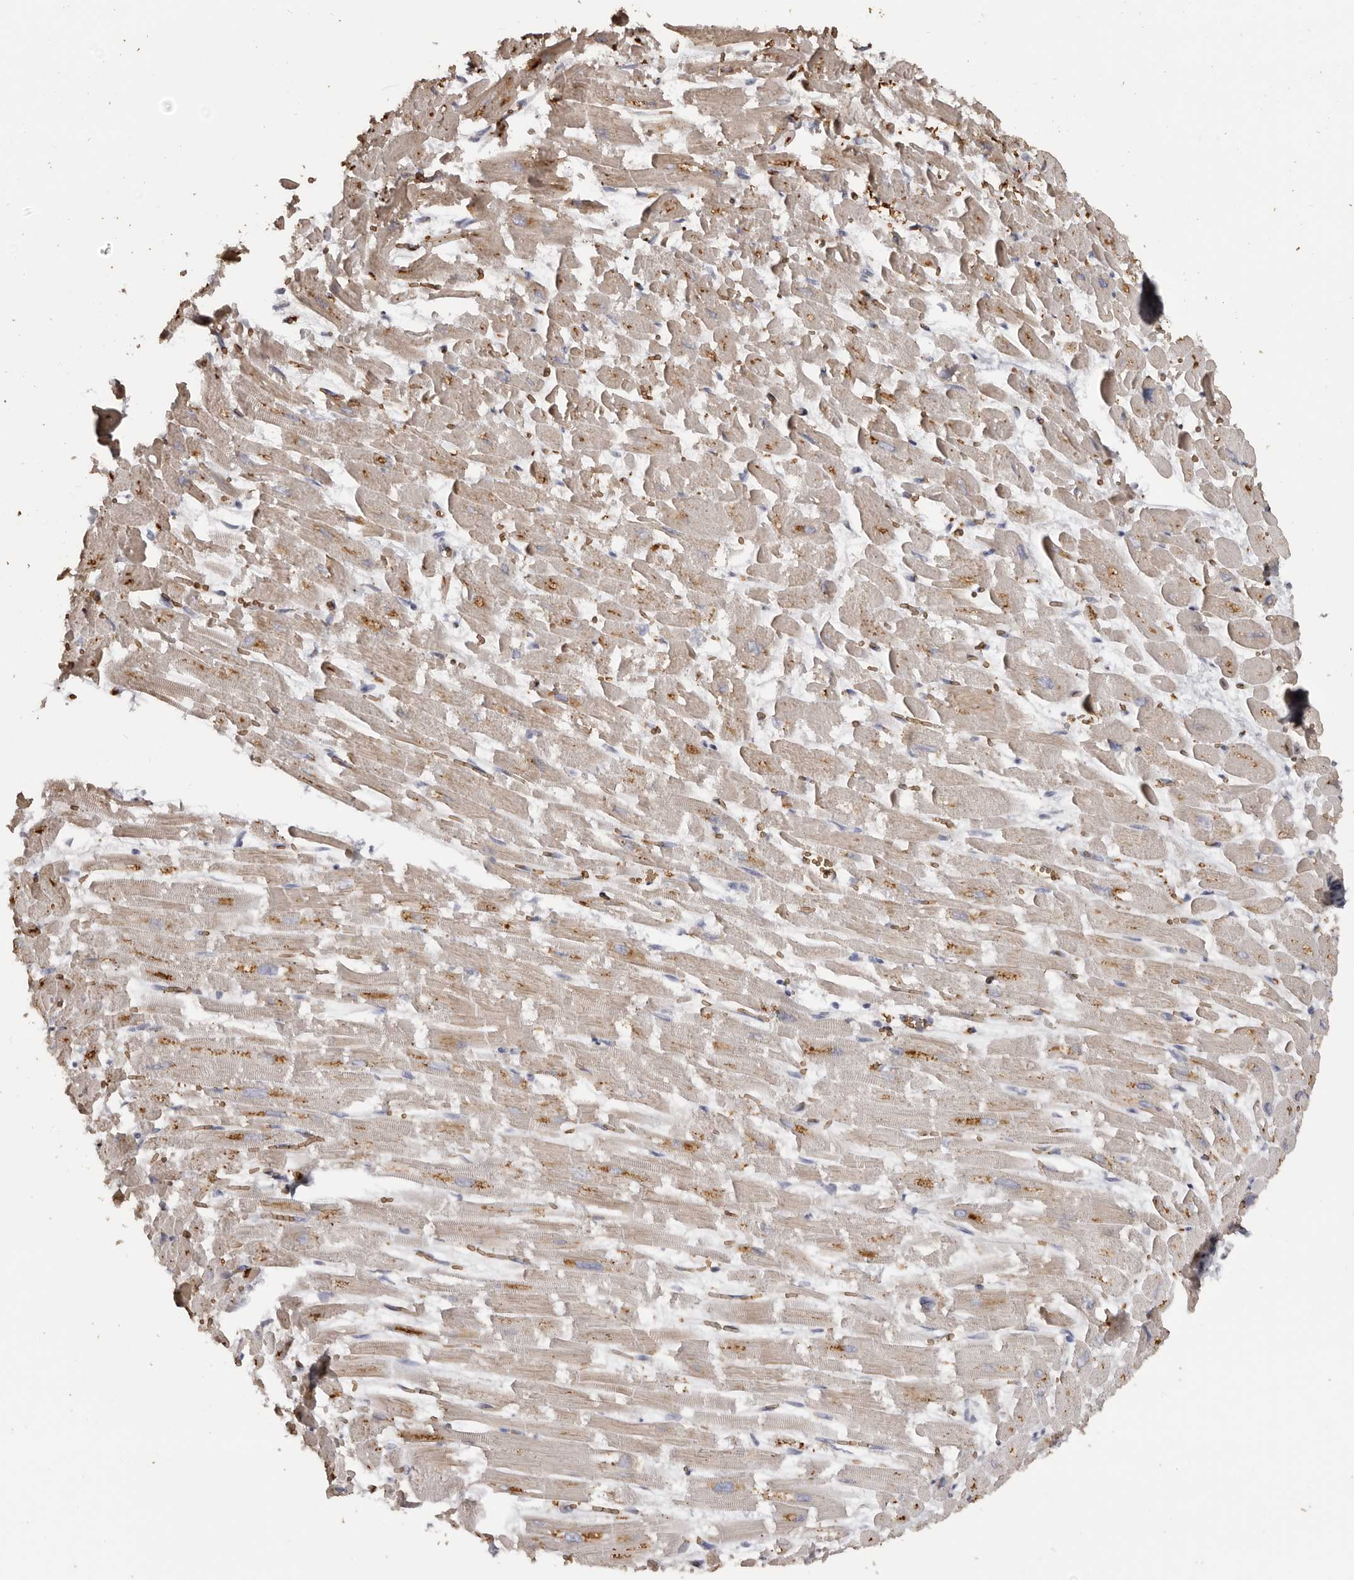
{"staining": {"intensity": "weak", "quantity": ">75%", "location": "cytoplasmic/membranous"}, "tissue": "heart muscle", "cell_type": "Cardiomyocytes", "image_type": "normal", "snomed": [{"axis": "morphology", "description": "Normal tissue, NOS"}, {"axis": "topography", "description": "Heart"}], "caption": "The image shows immunohistochemical staining of unremarkable heart muscle. There is weak cytoplasmic/membranous positivity is identified in about >75% of cardiomyocytes.", "gene": "ENTREP1", "patient": {"sex": "male", "age": 54}}